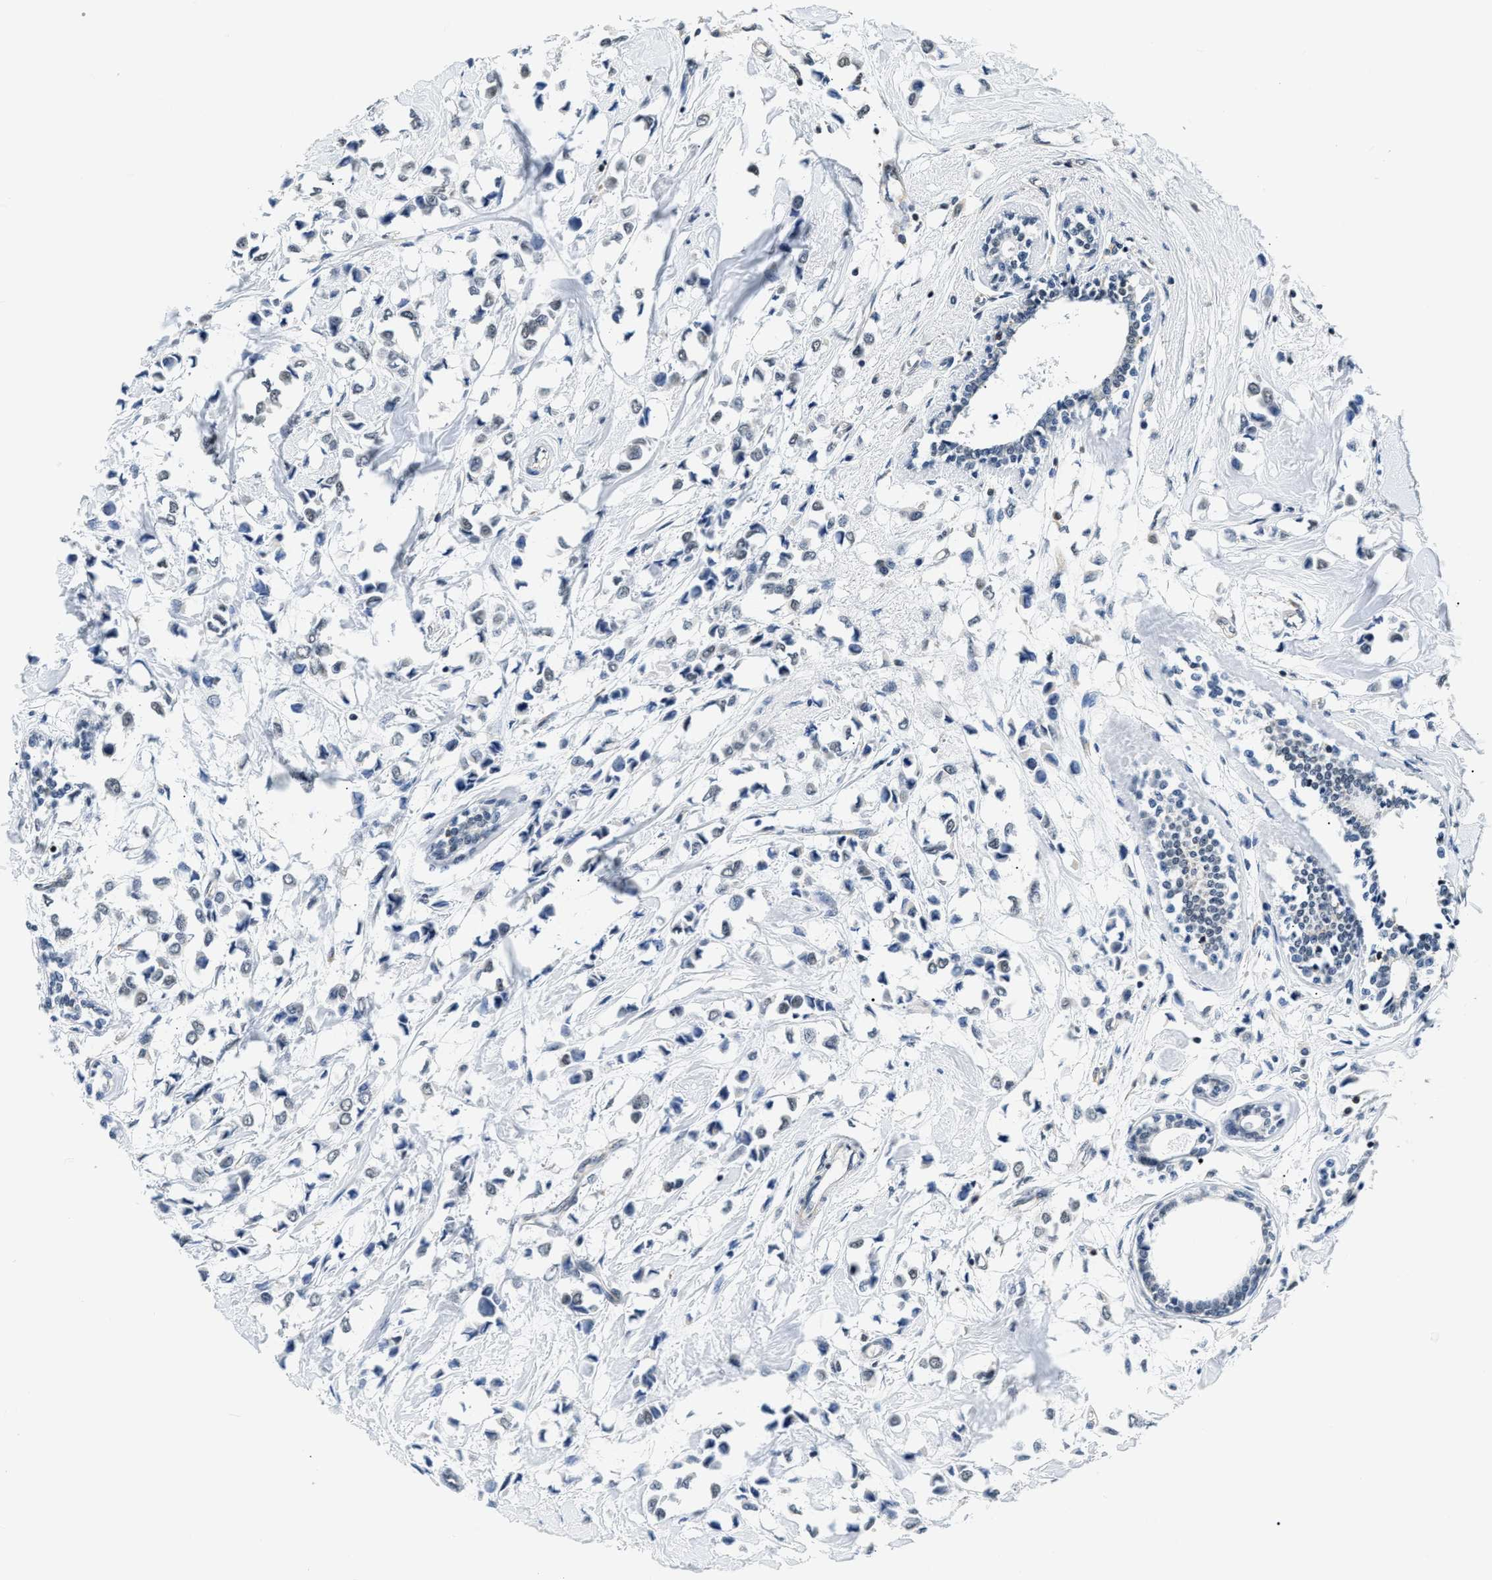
{"staining": {"intensity": "negative", "quantity": "none", "location": "none"}, "tissue": "breast cancer", "cell_type": "Tumor cells", "image_type": "cancer", "snomed": [{"axis": "morphology", "description": "Lobular carcinoma"}, {"axis": "topography", "description": "Breast"}], "caption": "Immunohistochemistry (IHC) photomicrograph of human breast cancer (lobular carcinoma) stained for a protein (brown), which displays no positivity in tumor cells. Brightfield microscopy of immunohistochemistry stained with DAB (3,3'-diaminobenzidine) (brown) and hematoxylin (blue), captured at high magnification.", "gene": "STK10", "patient": {"sex": "female", "age": 51}}